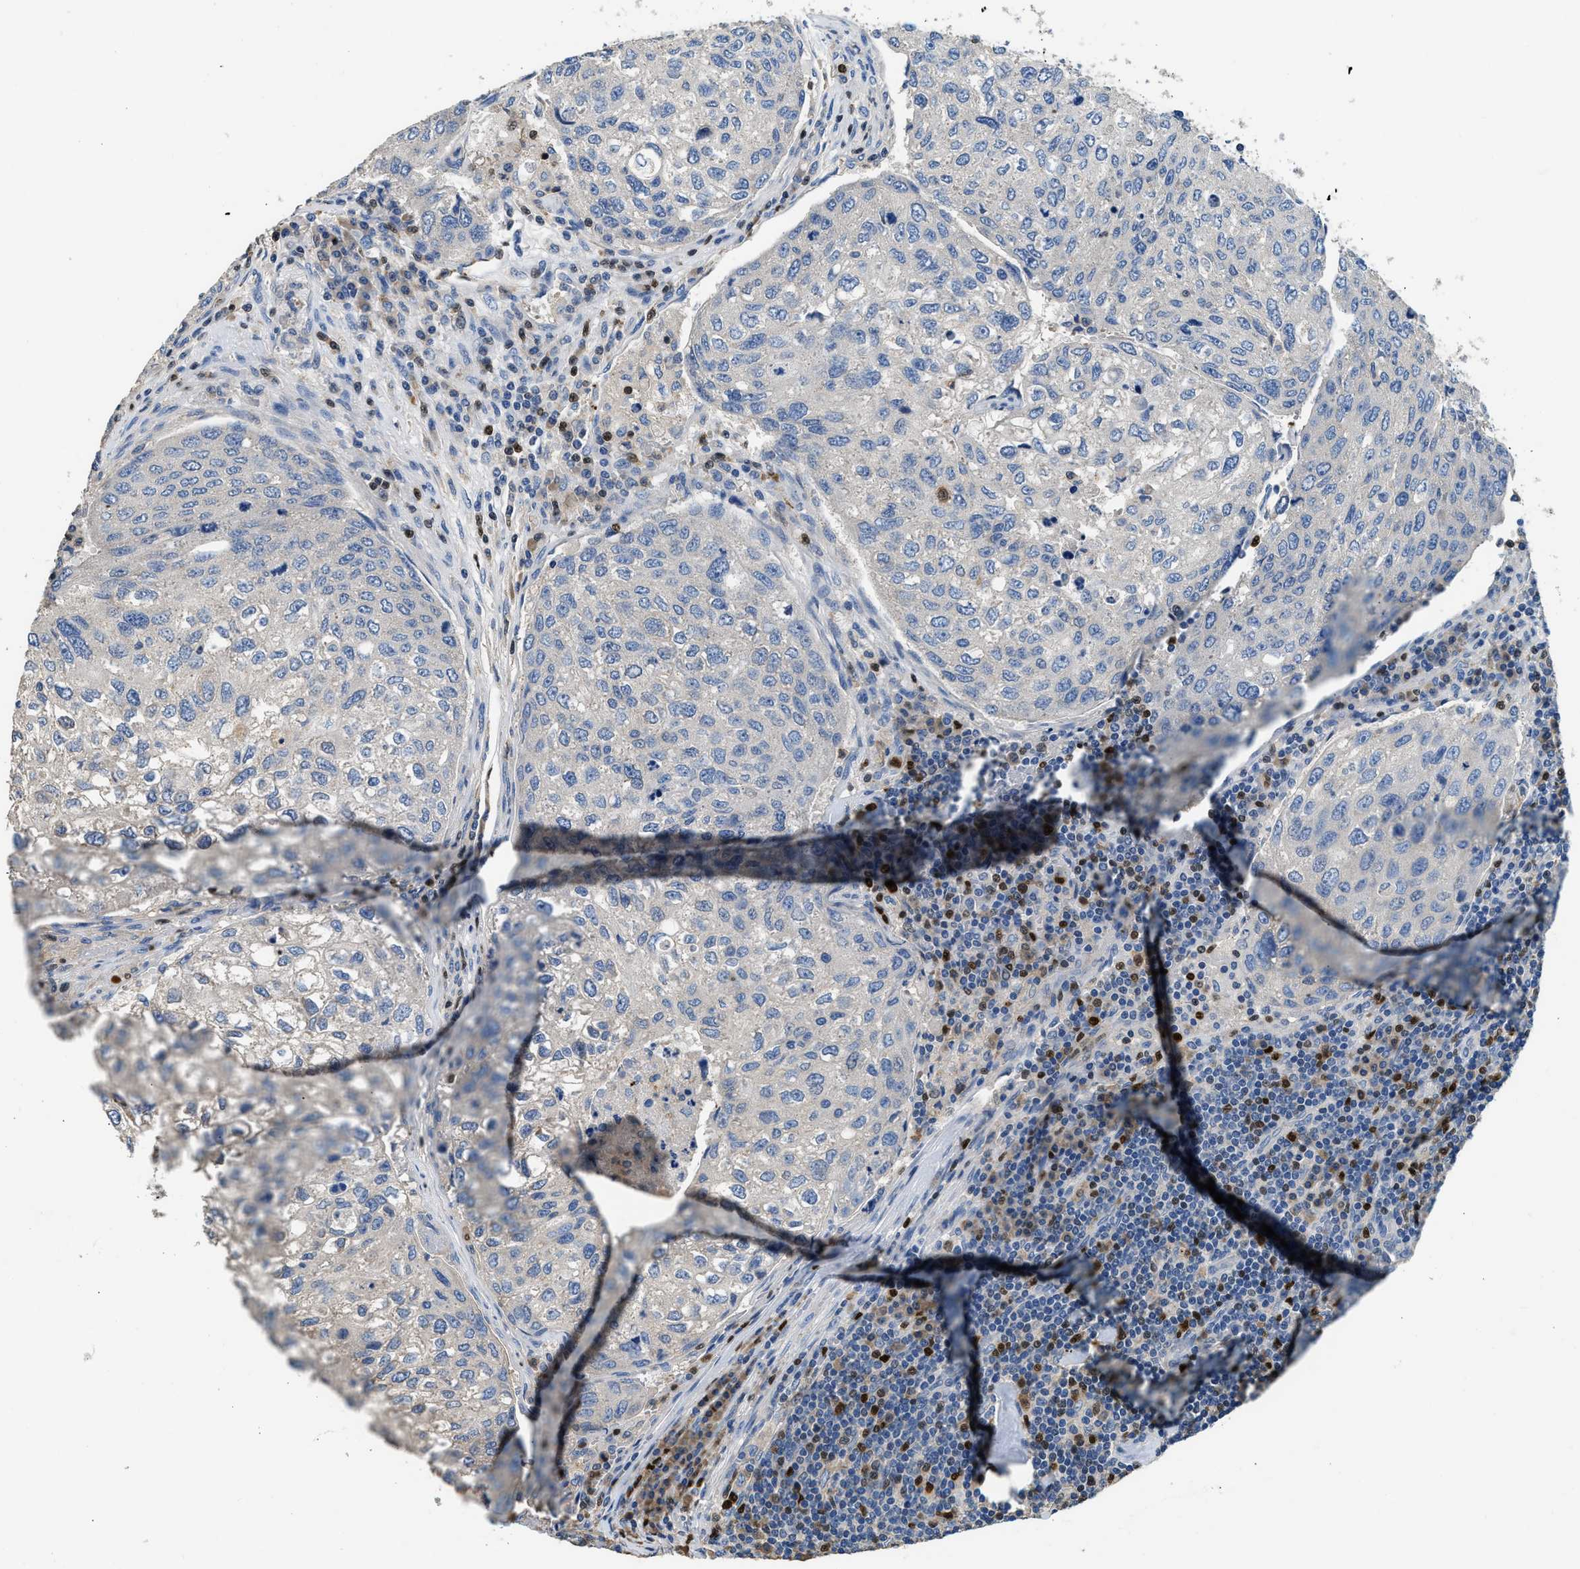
{"staining": {"intensity": "negative", "quantity": "none", "location": "none"}, "tissue": "urothelial cancer", "cell_type": "Tumor cells", "image_type": "cancer", "snomed": [{"axis": "morphology", "description": "Urothelial carcinoma, High grade"}, {"axis": "topography", "description": "Lymph node"}, {"axis": "topography", "description": "Urinary bladder"}], "caption": "Tumor cells show no significant protein staining in urothelial cancer. The staining was performed using DAB to visualize the protein expression in brown, while the nuclei were stained in blue with hematoxylin (Magnification: 20x).", "gene": "TOX", "patient": {"sex": "male", "age": 51}}